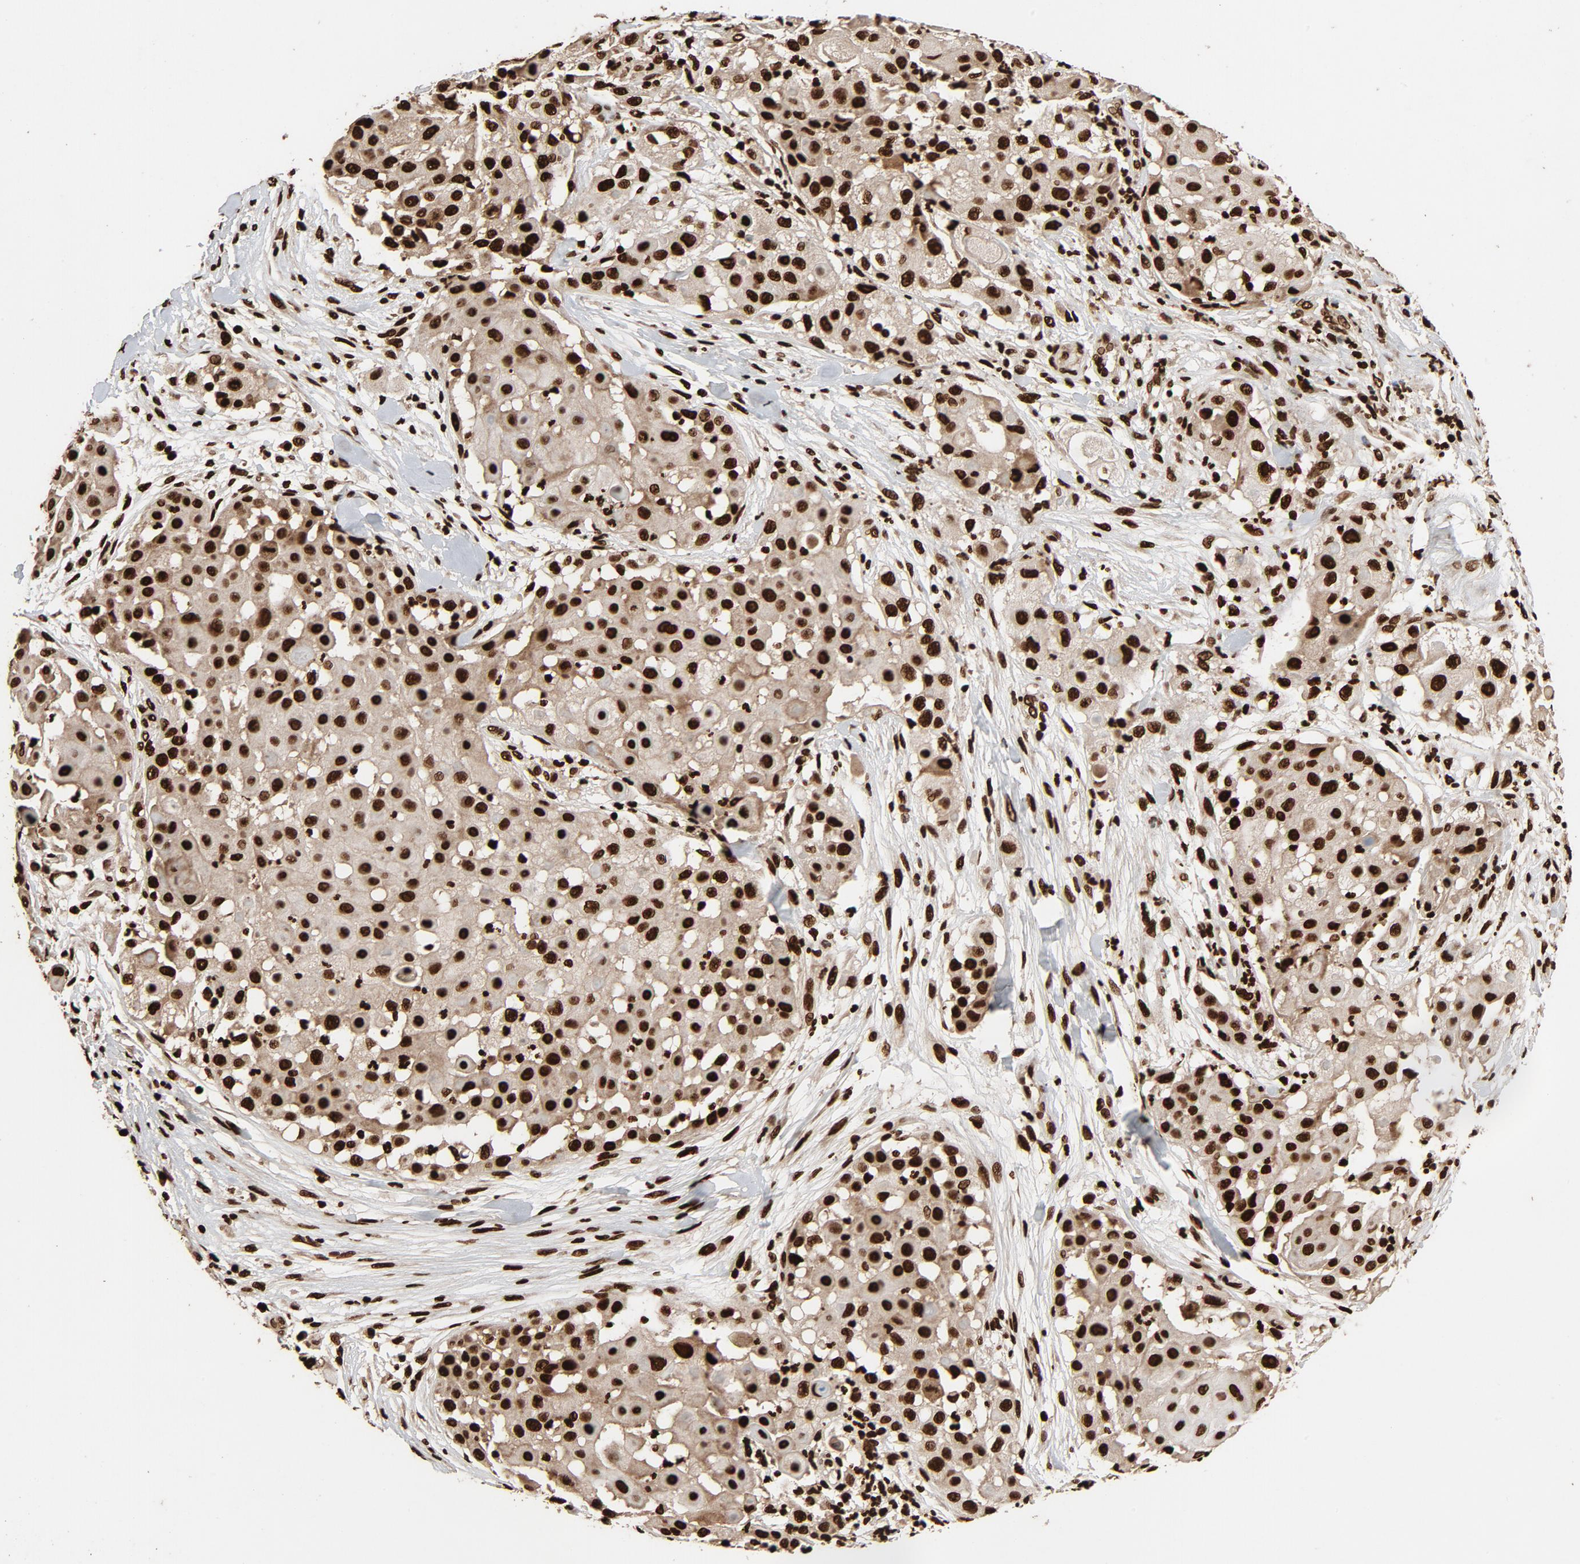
{"staining": {"intensity": "strong", "quantity": ">75%", "location": "nuclear"}, "tissue": "skin cancer", "cell_type": "Tumor cells", "image_type": "cancer", "snomed": [{"axis": "morphology", "description": "Squamous cell carcinoma, NOS"}, {"axis": "topography", "description": "Skin"}], "caption": "A brown stain shows strong nuclear staining of a protein in skin squamous cell carcinoma tumor cells.", "gene": "TP53BP1", "patient": {"sex": "female", "age": 57}}